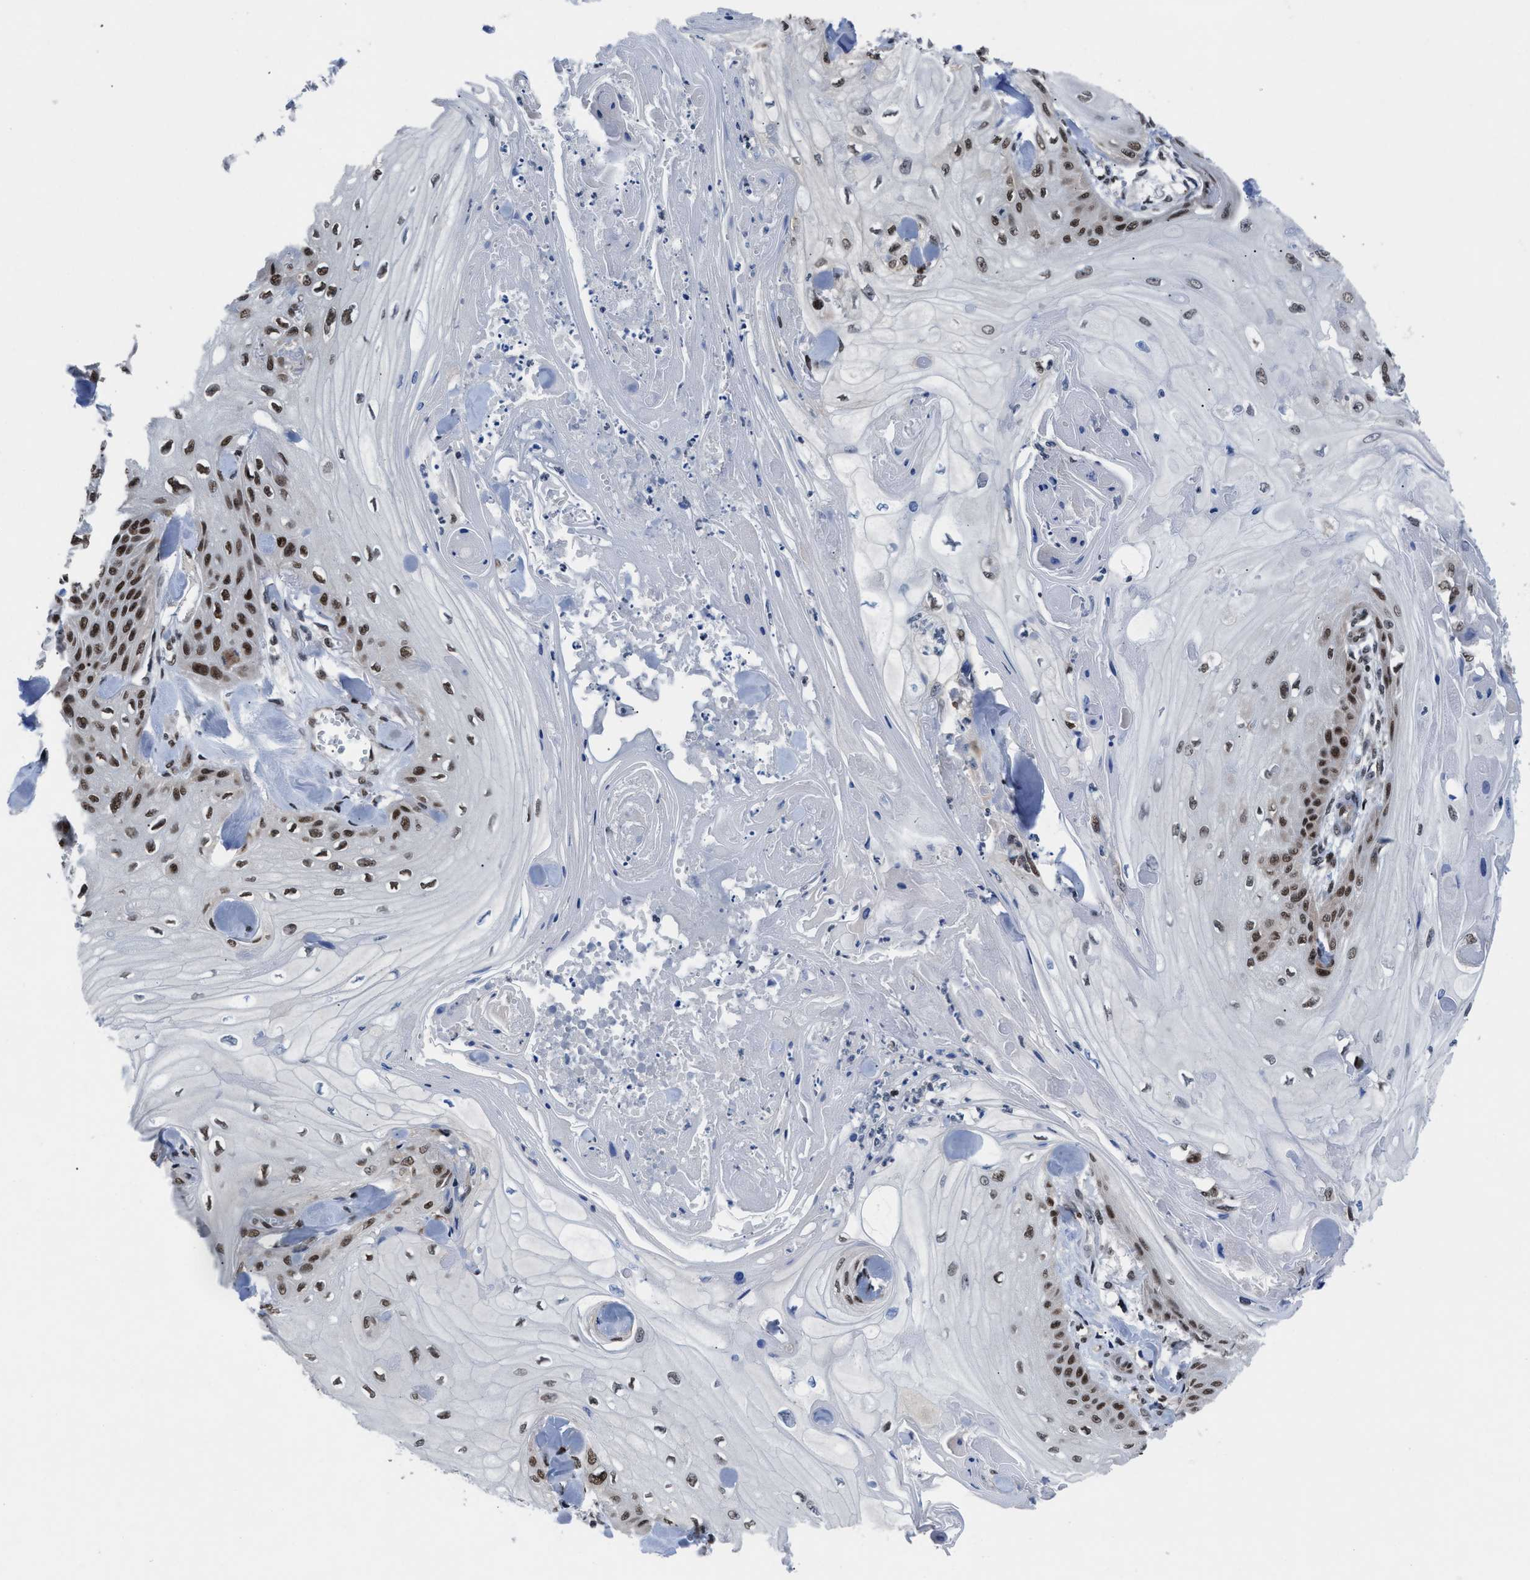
{"staining": {"intensity": "moderate", "quantity": ">75%", "location": "nuclear"}, "tissue": "skin cancer", "cell_type": "Tumor cells", "image_type": "cancer", "snomed": [{"axis": "morphology", "description": "Squamous cell carcinoma, NOS"}, {"axis": "topography", "description": "Skin"}], "caption": "Immunohistochemistry image of human squamous cell carcinoma (skin) stained for a protein (brown), which reveals medium levels of moderate nuclear positivity in about >75% of tumor cells.", "gene": "WDR81", "patient": {"sex": "male", "age": 74}}